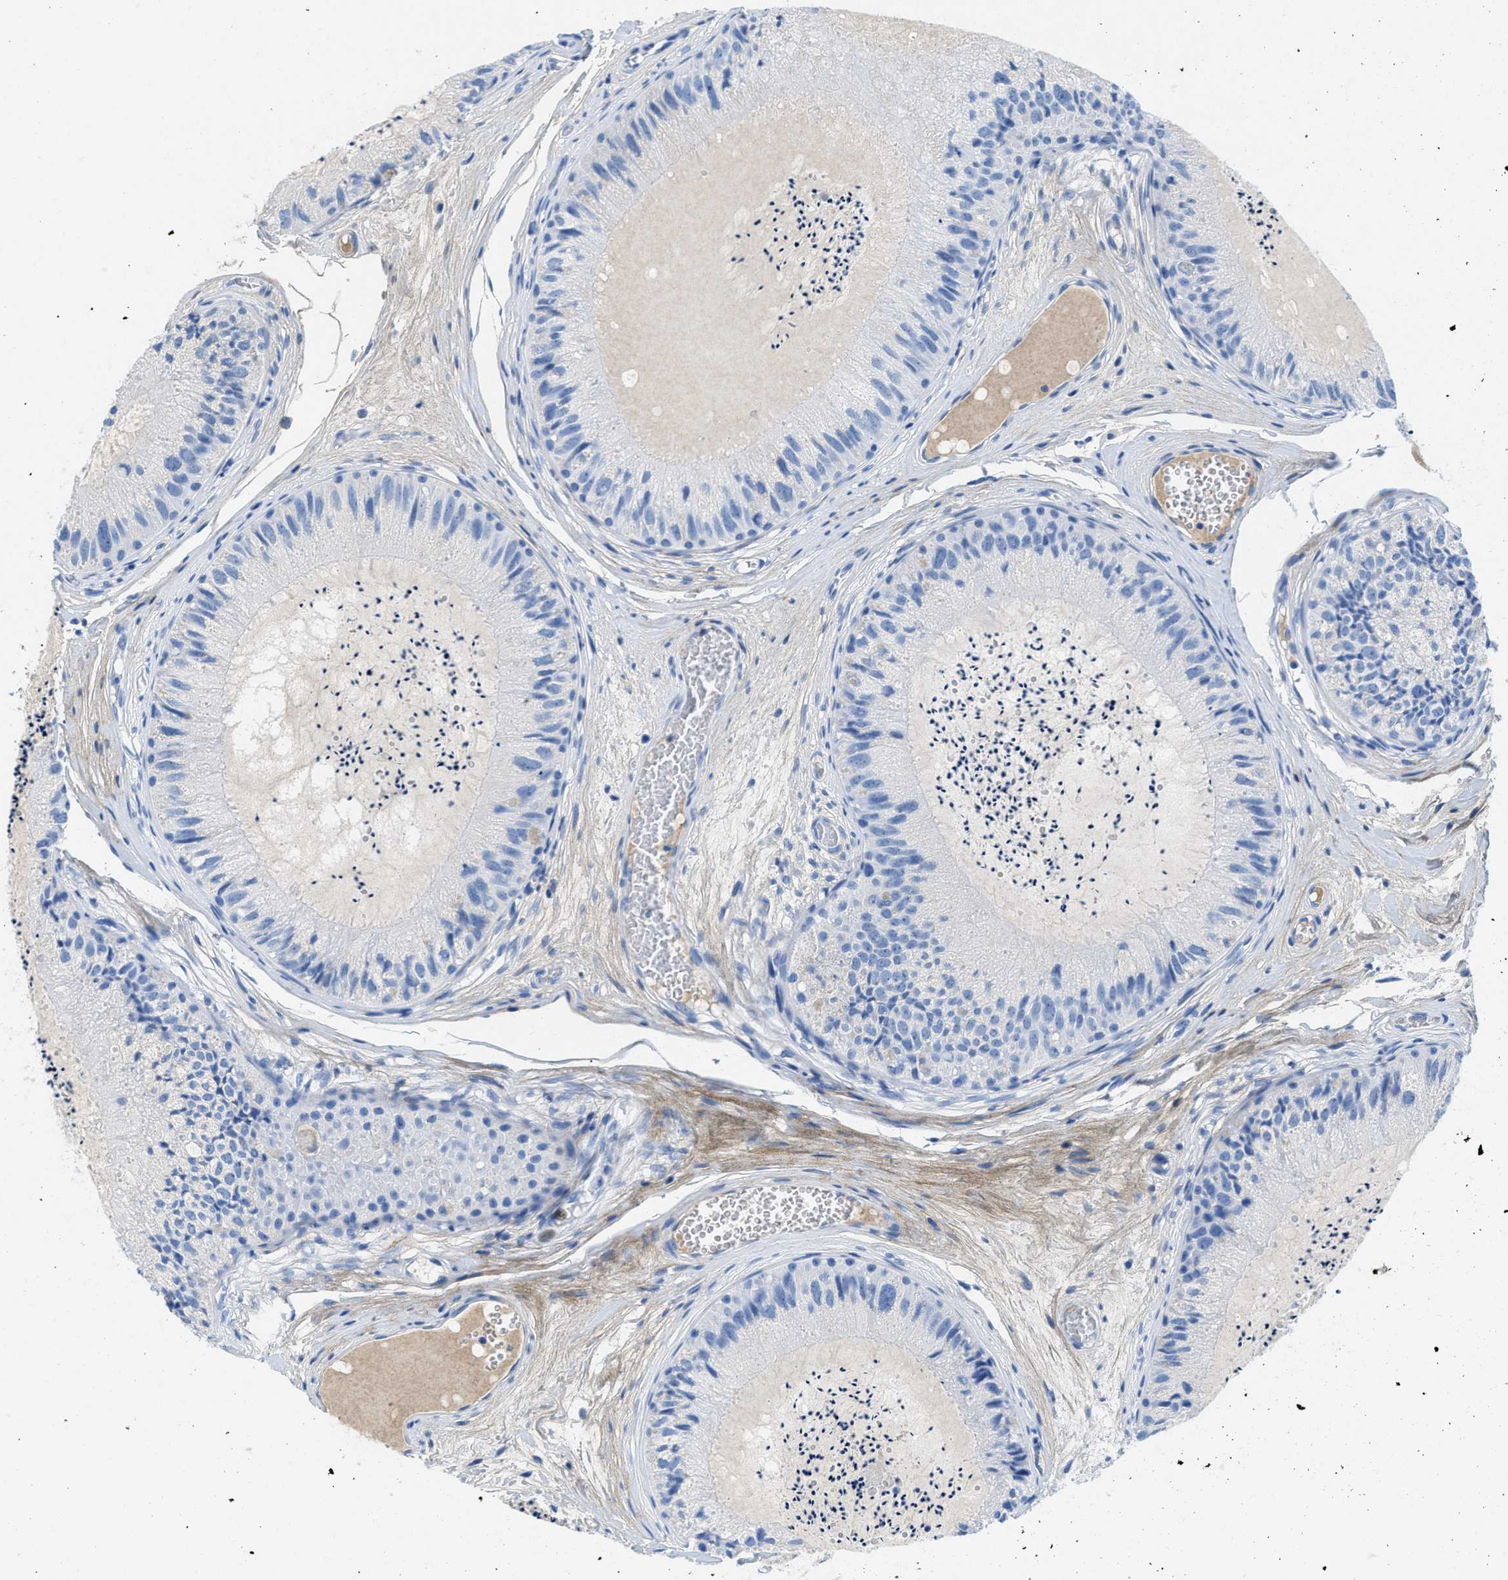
{"staining": {"intensity": "negative", "quantity": "none", "location": "none"}, "tissue": "epididymis", "cell_type": "Glandular cells", "image_type": "normal", "snomed": [{"axis": "morphology", "description": "Normal tissue, NOS"}, {"axis": "topography", "description": "Epididymis"}], "caption": "Immunohistochemical staining of unremarkable human epididymis shows no significant positivity in glandular cells.", "gene": "COL3A1", "patient": {"sex": "male", "age": 31}}